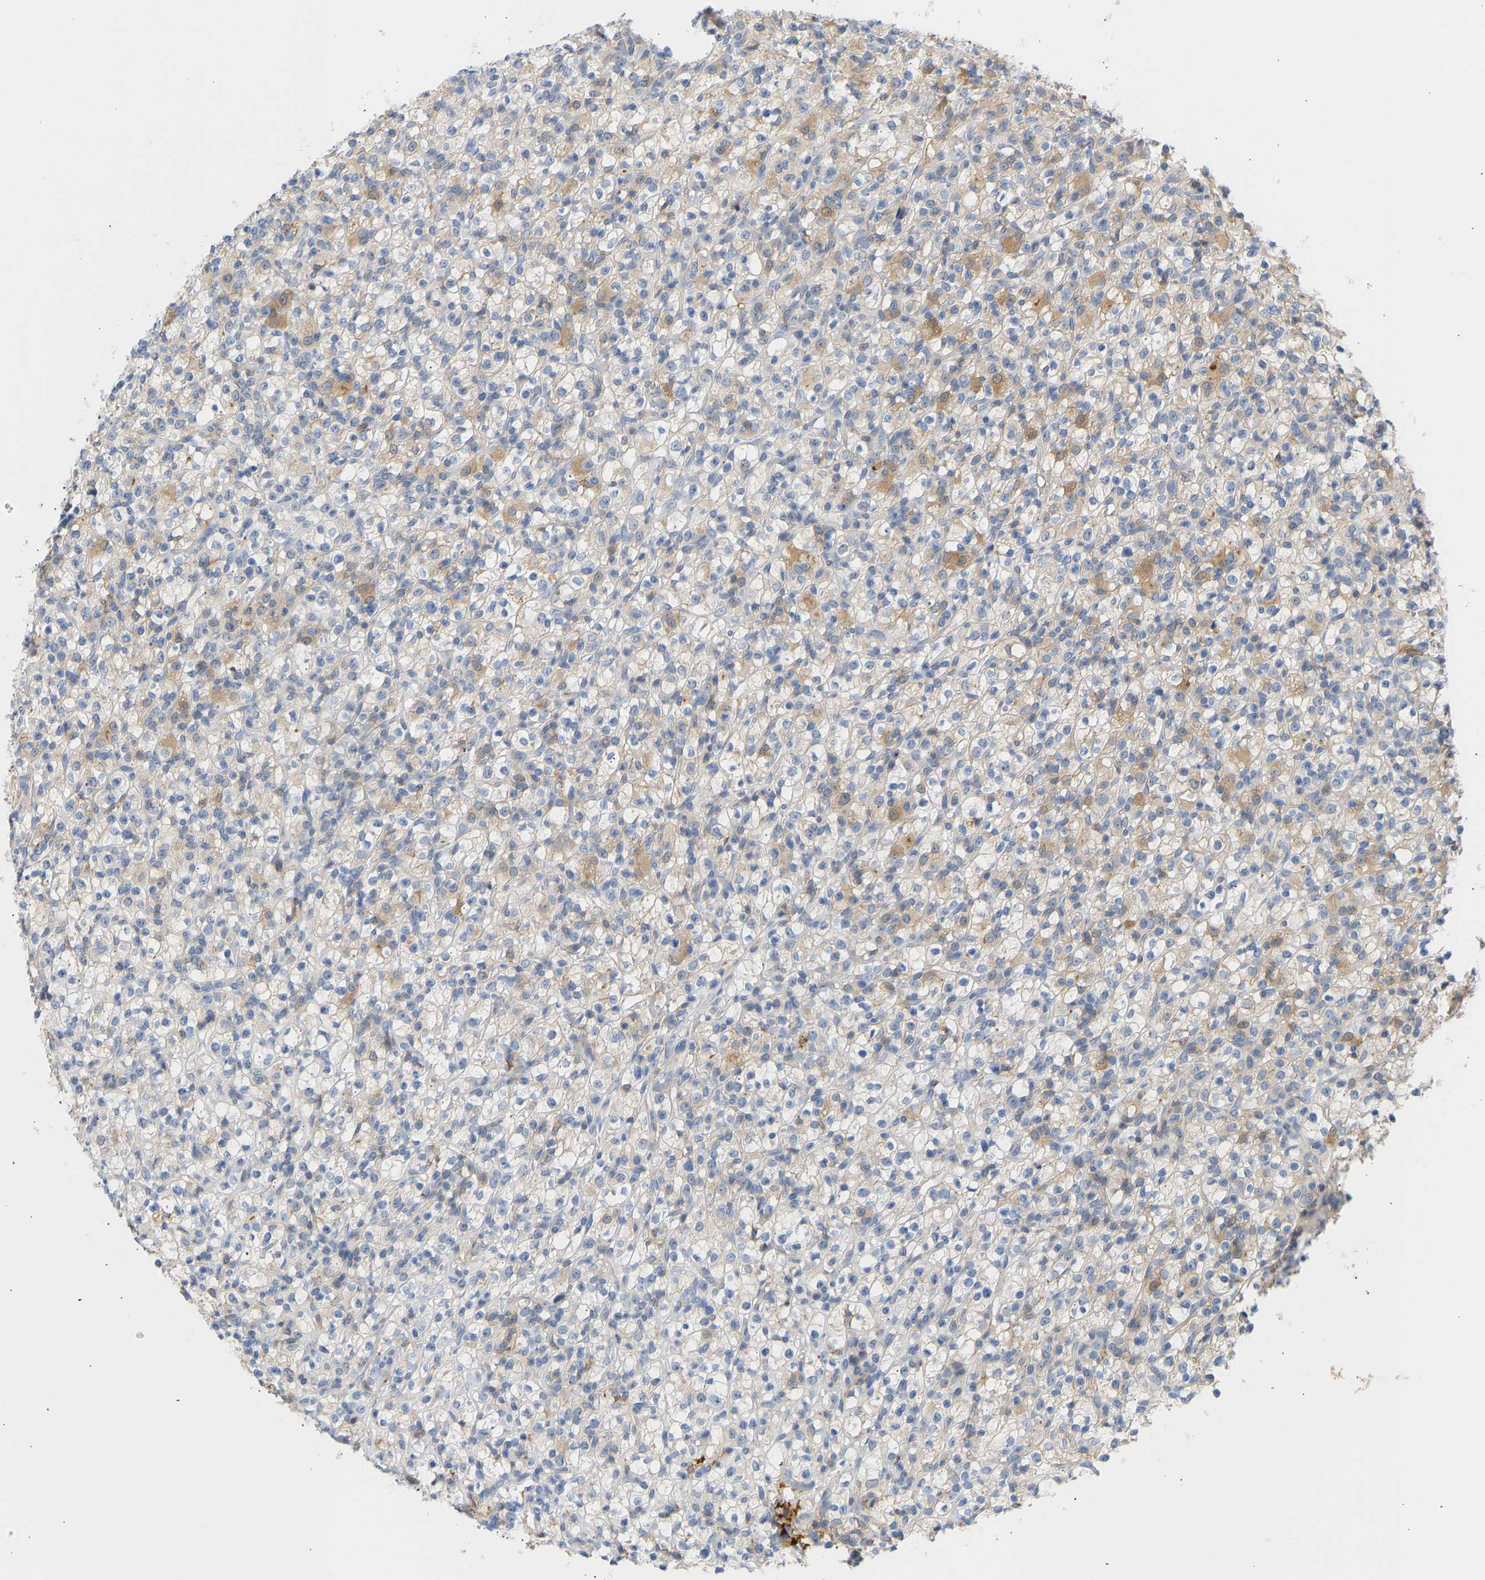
{"staining": {"intensity": "moderate", "quantity": "<25%", "location": "cytoplasmic/membranous"}, "tissue": "renal cancer", "cell_type": "Tumor cells", "image_type": "cancer", "snomed": [{"axis": "morphology", "description": "Normal tissue, NOS"}, {"axis": "morphology", "description": "Adenocarcinoma, NOS"}, {"axis": "topography", "description": "Kidney"}], "caption": "Renal cancer (adenocarcinoma) stained for a protein (brown) demonstrates moderate cytoplasmic/membranous positive positivity in about <25% of tumor cells.", "gene": "BVES", "patient": {"sex": "female", "age": 72}}